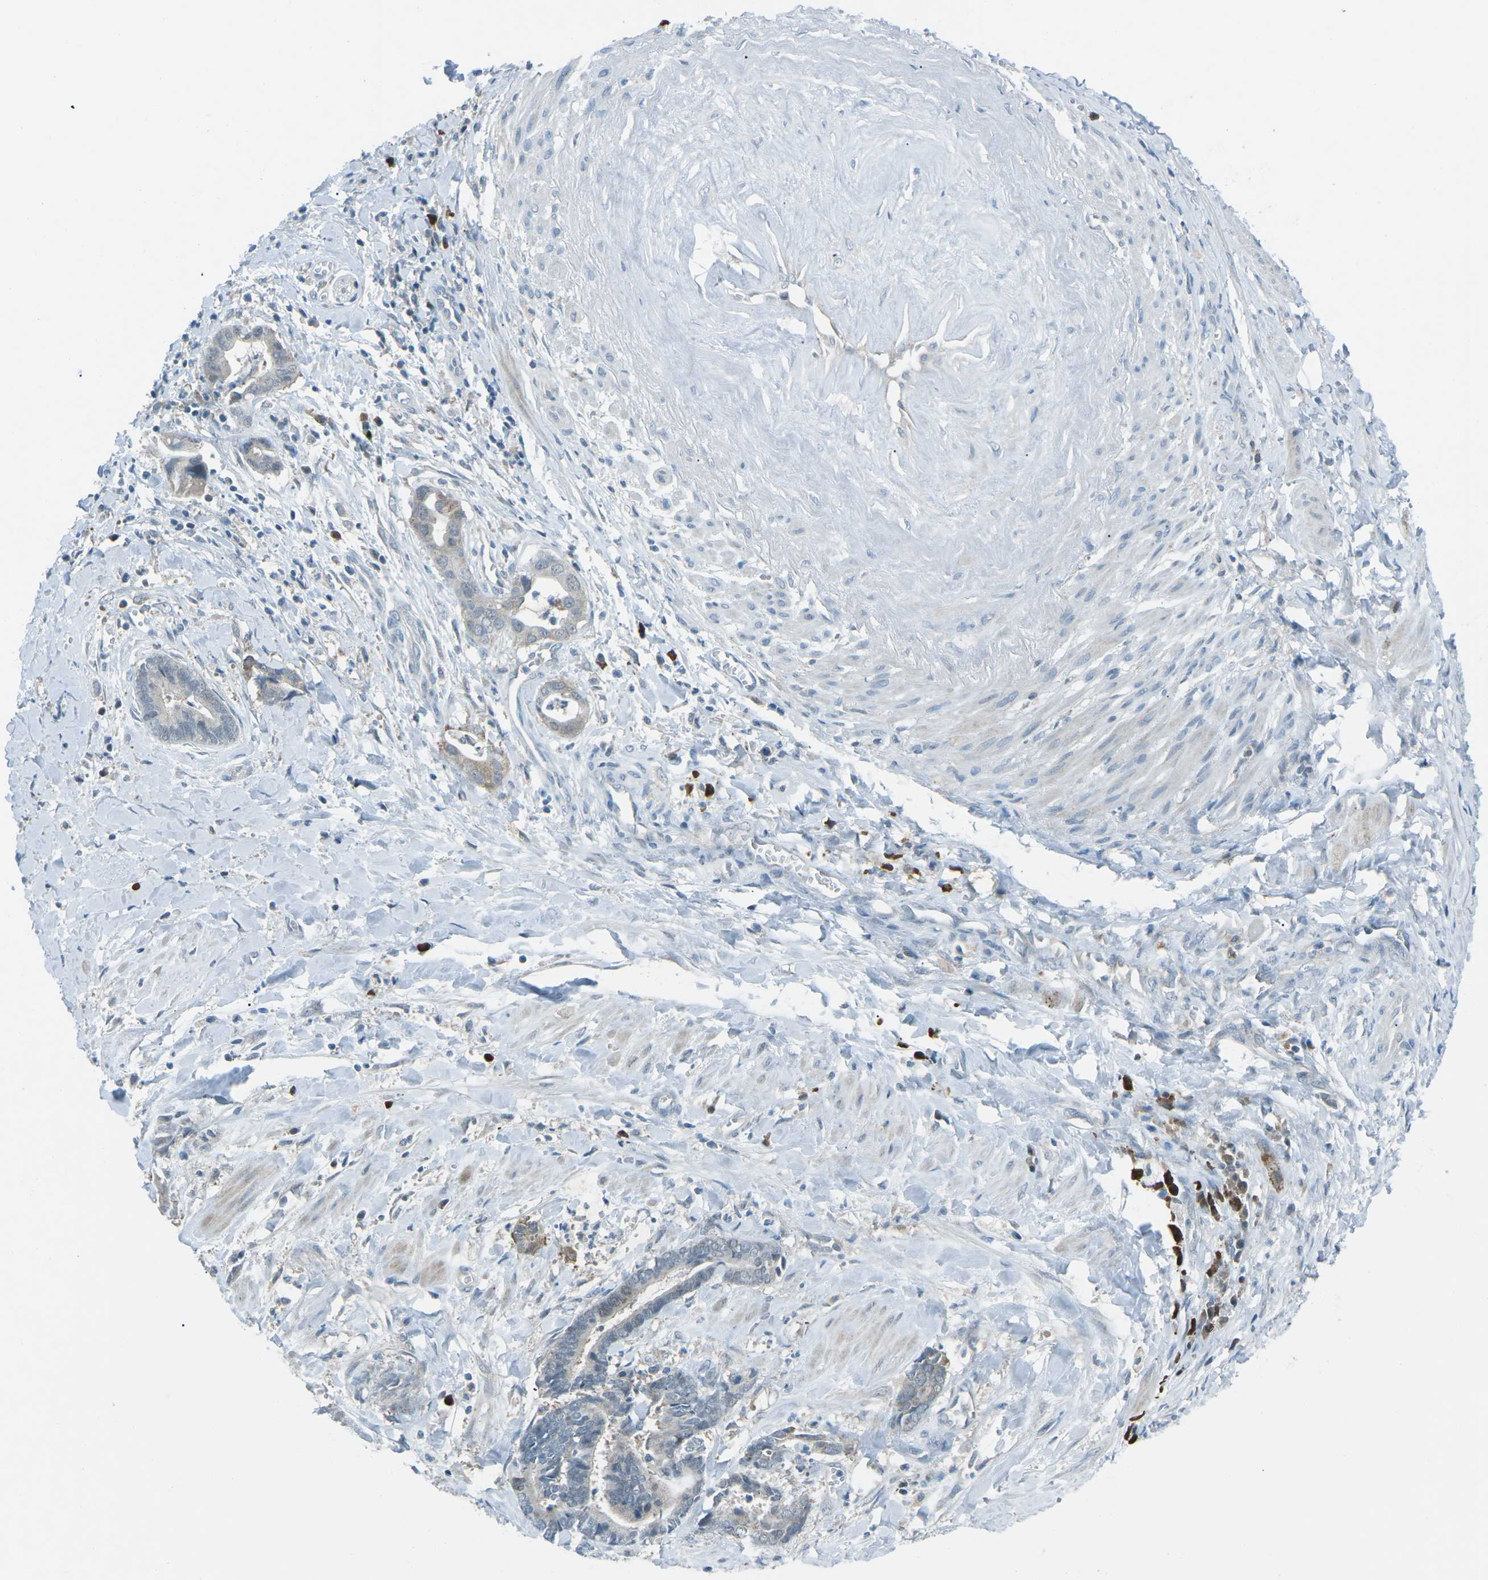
{"staining": {"intensity": "negative", "quantity": "none", "location": "none"}, "tissue": "cervical cancer", "cell_type": "Tumor cells", "image_type": "cancer", "snomed": [{"axis": "morphology", "description": "Adenocarcinoma, NOS"}, {"axis": "topography", "description": "Cervix"}], "caption": "Micrograph shows no protein staining in tumor cells of cervical adenocarcinoma tissue.", "gene": "PRKCA", "patient": {"sex": "female", "age": 44}}